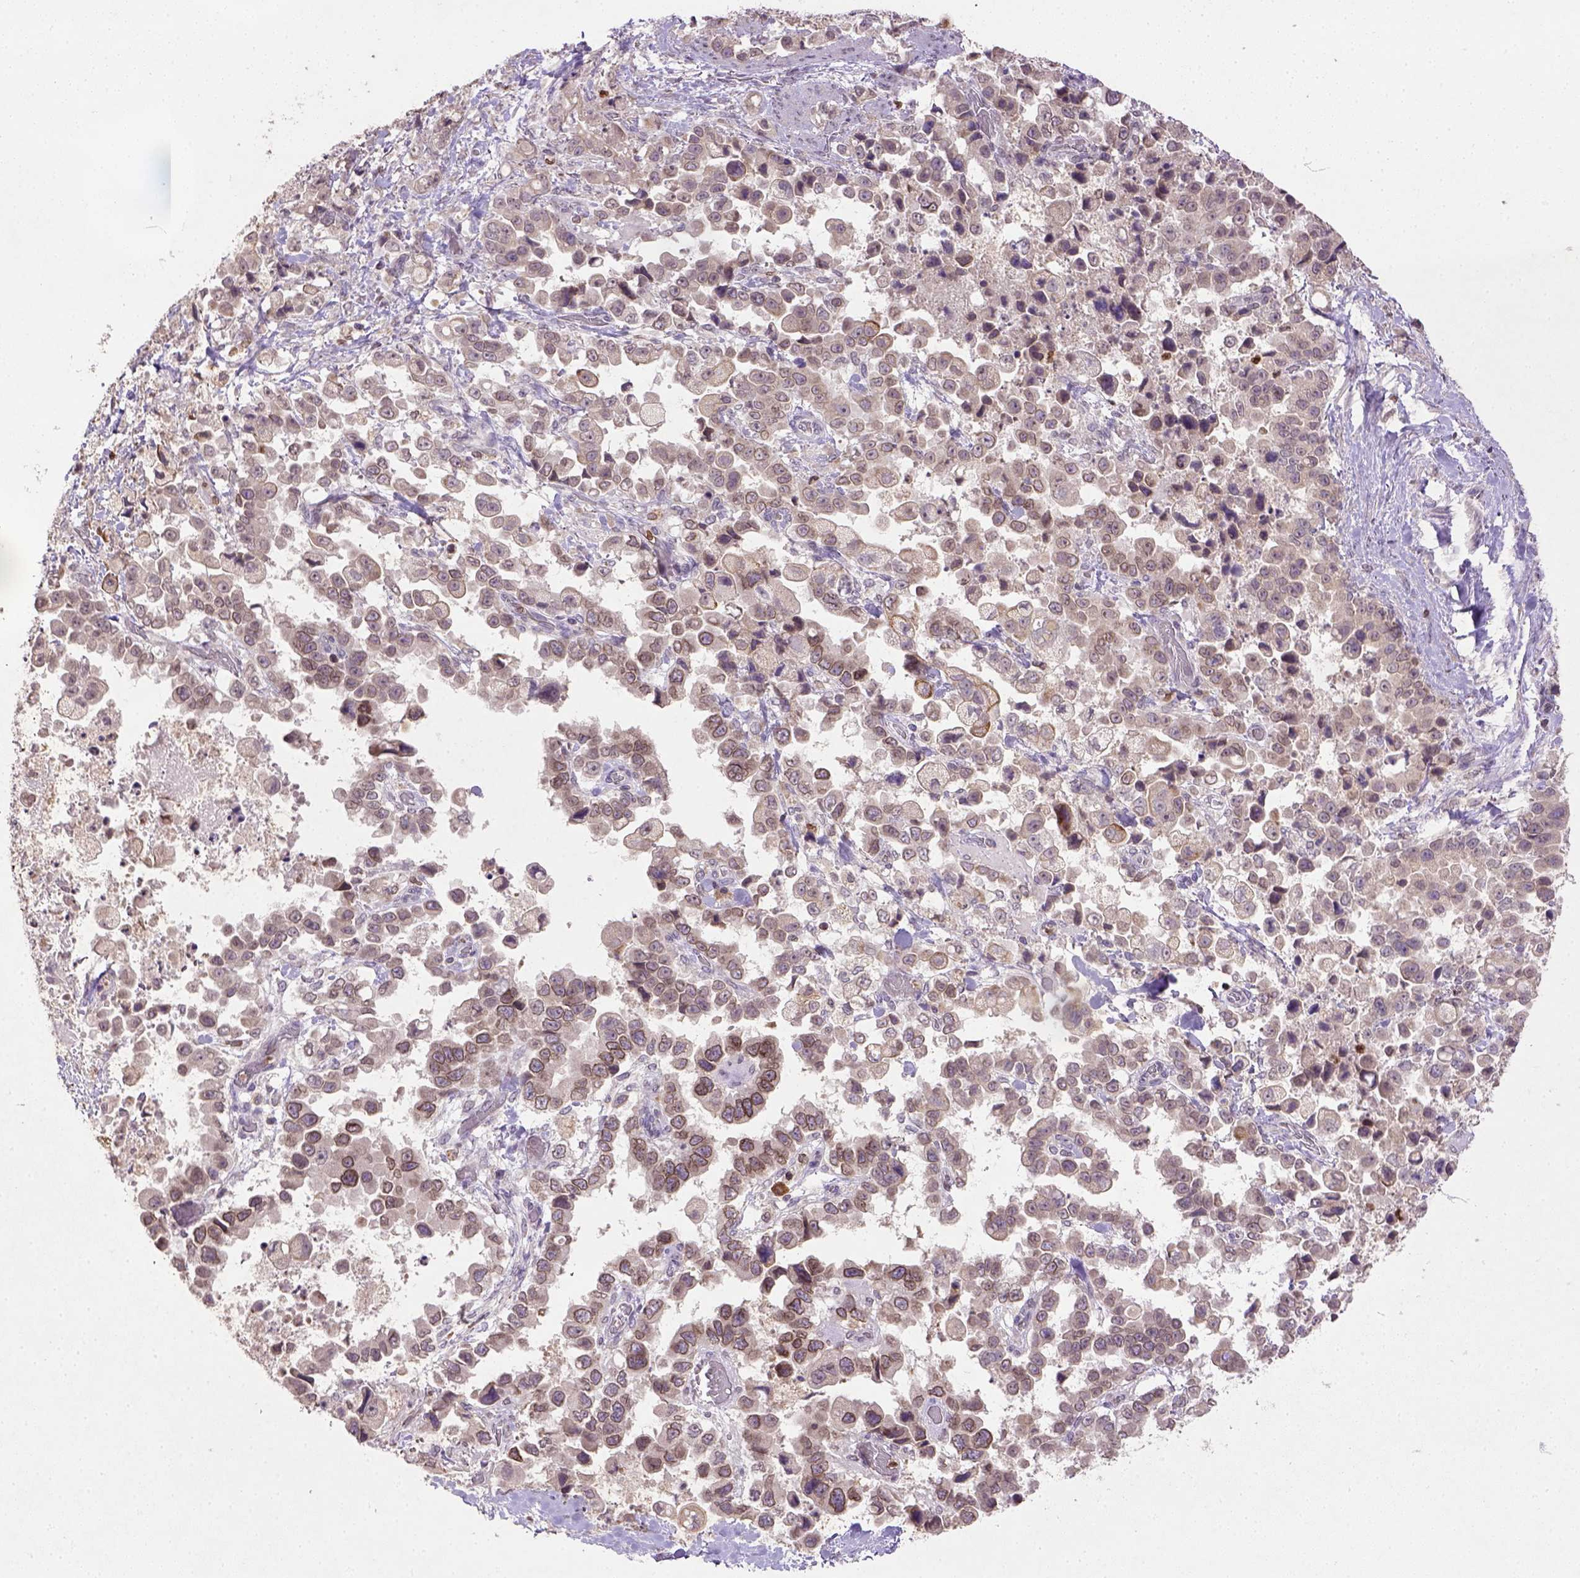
{"staining": {"intensity": "moderate", "quantity": "<25%", "location": "cytoplasmic/membranous,nuclear"}, "tissue": "stomach cancer", "cell_type": "Tumor cells", "image_type": "cancer", "snomed": [{"axis": "morphology", "description": "Adenocarcinoma, NOS"}, {"axis": "topography", "description": "Stomach"}], "caption": "This micrograph shows stomach cancer stained with immunohistochemistry (IHC) to label a protein in brown. The cytoplasmic/membranous and nuclear of tumor cells show moderate positivity for the protein. Nuclei are counter-stained blue.", "gene": "NUDT3", "patient": {"sex": "male", "age": 59}}